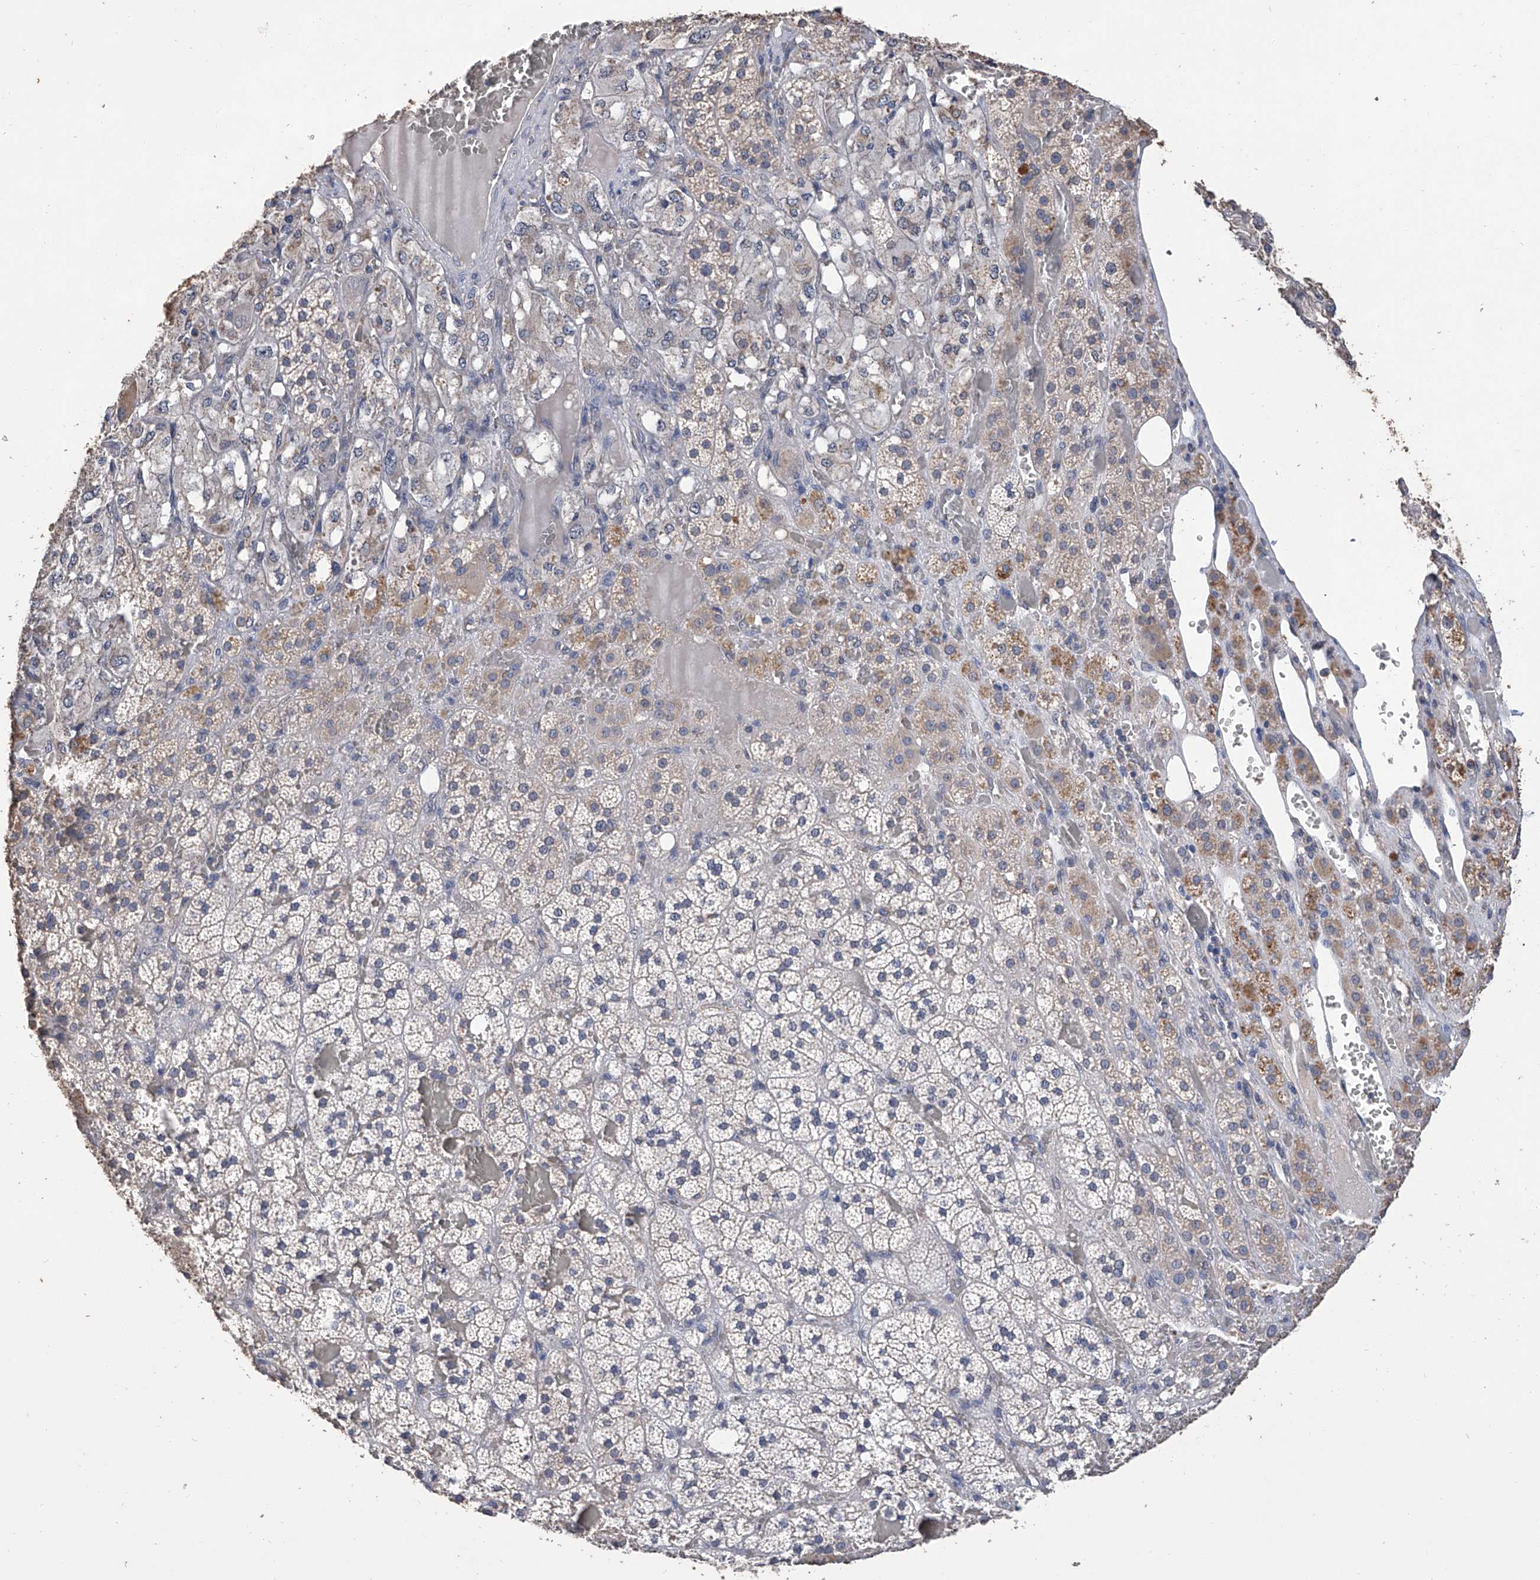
{"staining": {"intensity": "moderate", "quantity": "<25%", "location": "cytoplasmic/membranous"}, "tissue": "adrenal gland", "cell_type": "Glandular cells", "image_type": "normal", "snomed": [{"axis": "morphology", "description": "Normal tissue, NOS"}, {"axis": "topography", "description": "Adrenal gland"}], "caption": "The image exhibits staining of normal adrenal gland, revealing moderate cytoplasmic/membranous protein staining (brown color) within glandular cells. (Brightfield microscopy of DAB IHC at high magnification).", "gene": "GPT", "patient": {"sex": "female", "age": 59}}